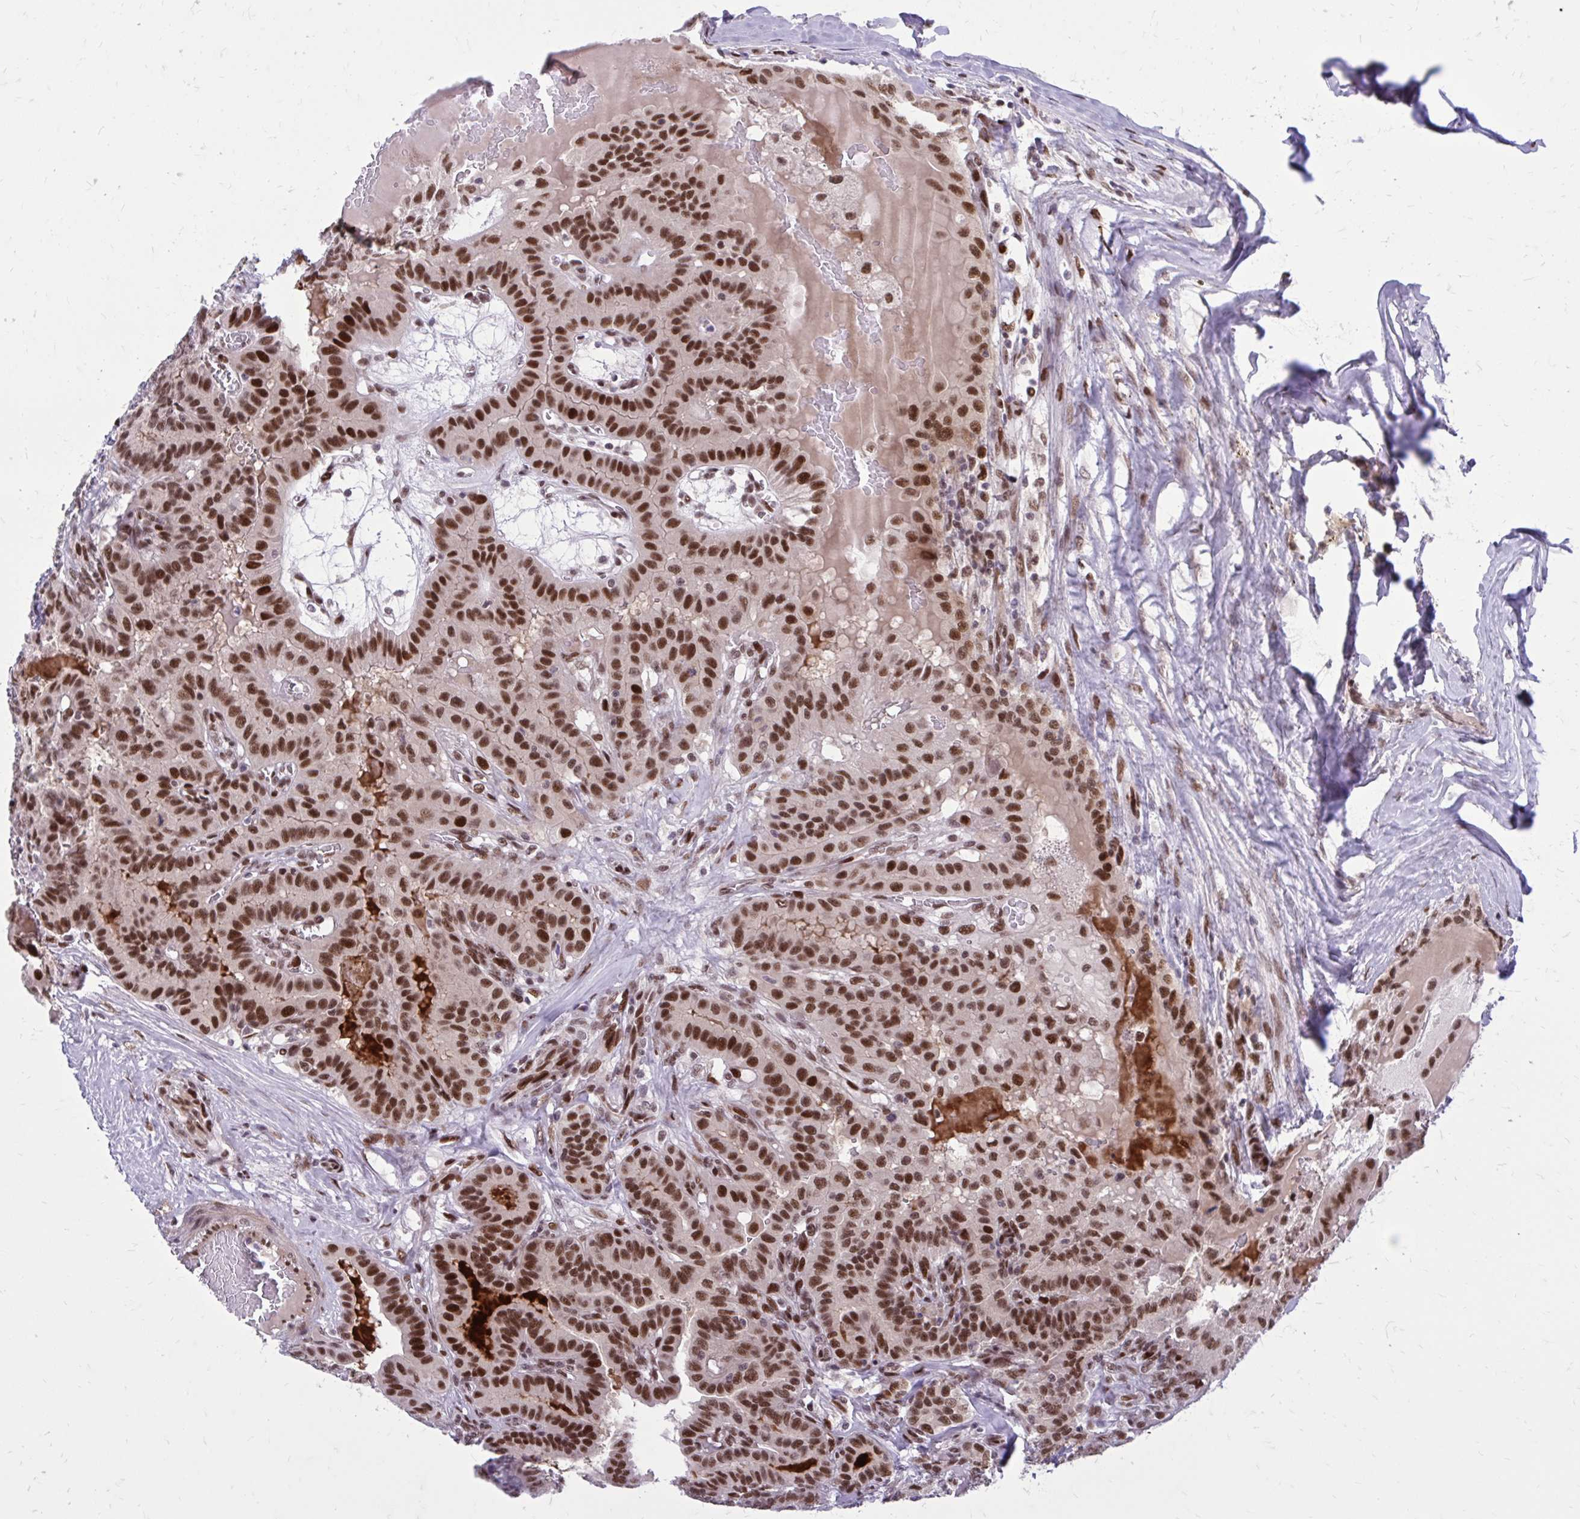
{"staining": {"intensity": "strong", "quantity": ">75%", "location": "nuclear"}, "tissue": "thyroid cancer", "cell_type": "Tumor cells", "image_type": "cancer", "snomed": [{"axis": "morphology", "description": "Papillary adenocarcinoma, NOS"}, {"axis": "topography", "description": "Thyroid gland"}], "caption": "Protein analysis of thyroid papillary adenocarcinoma tissue exhibits strong nuclear expression in about >75% of tumor cells.", "gene": "PSME4", "patient": {"sex": "male", "age": 87}}